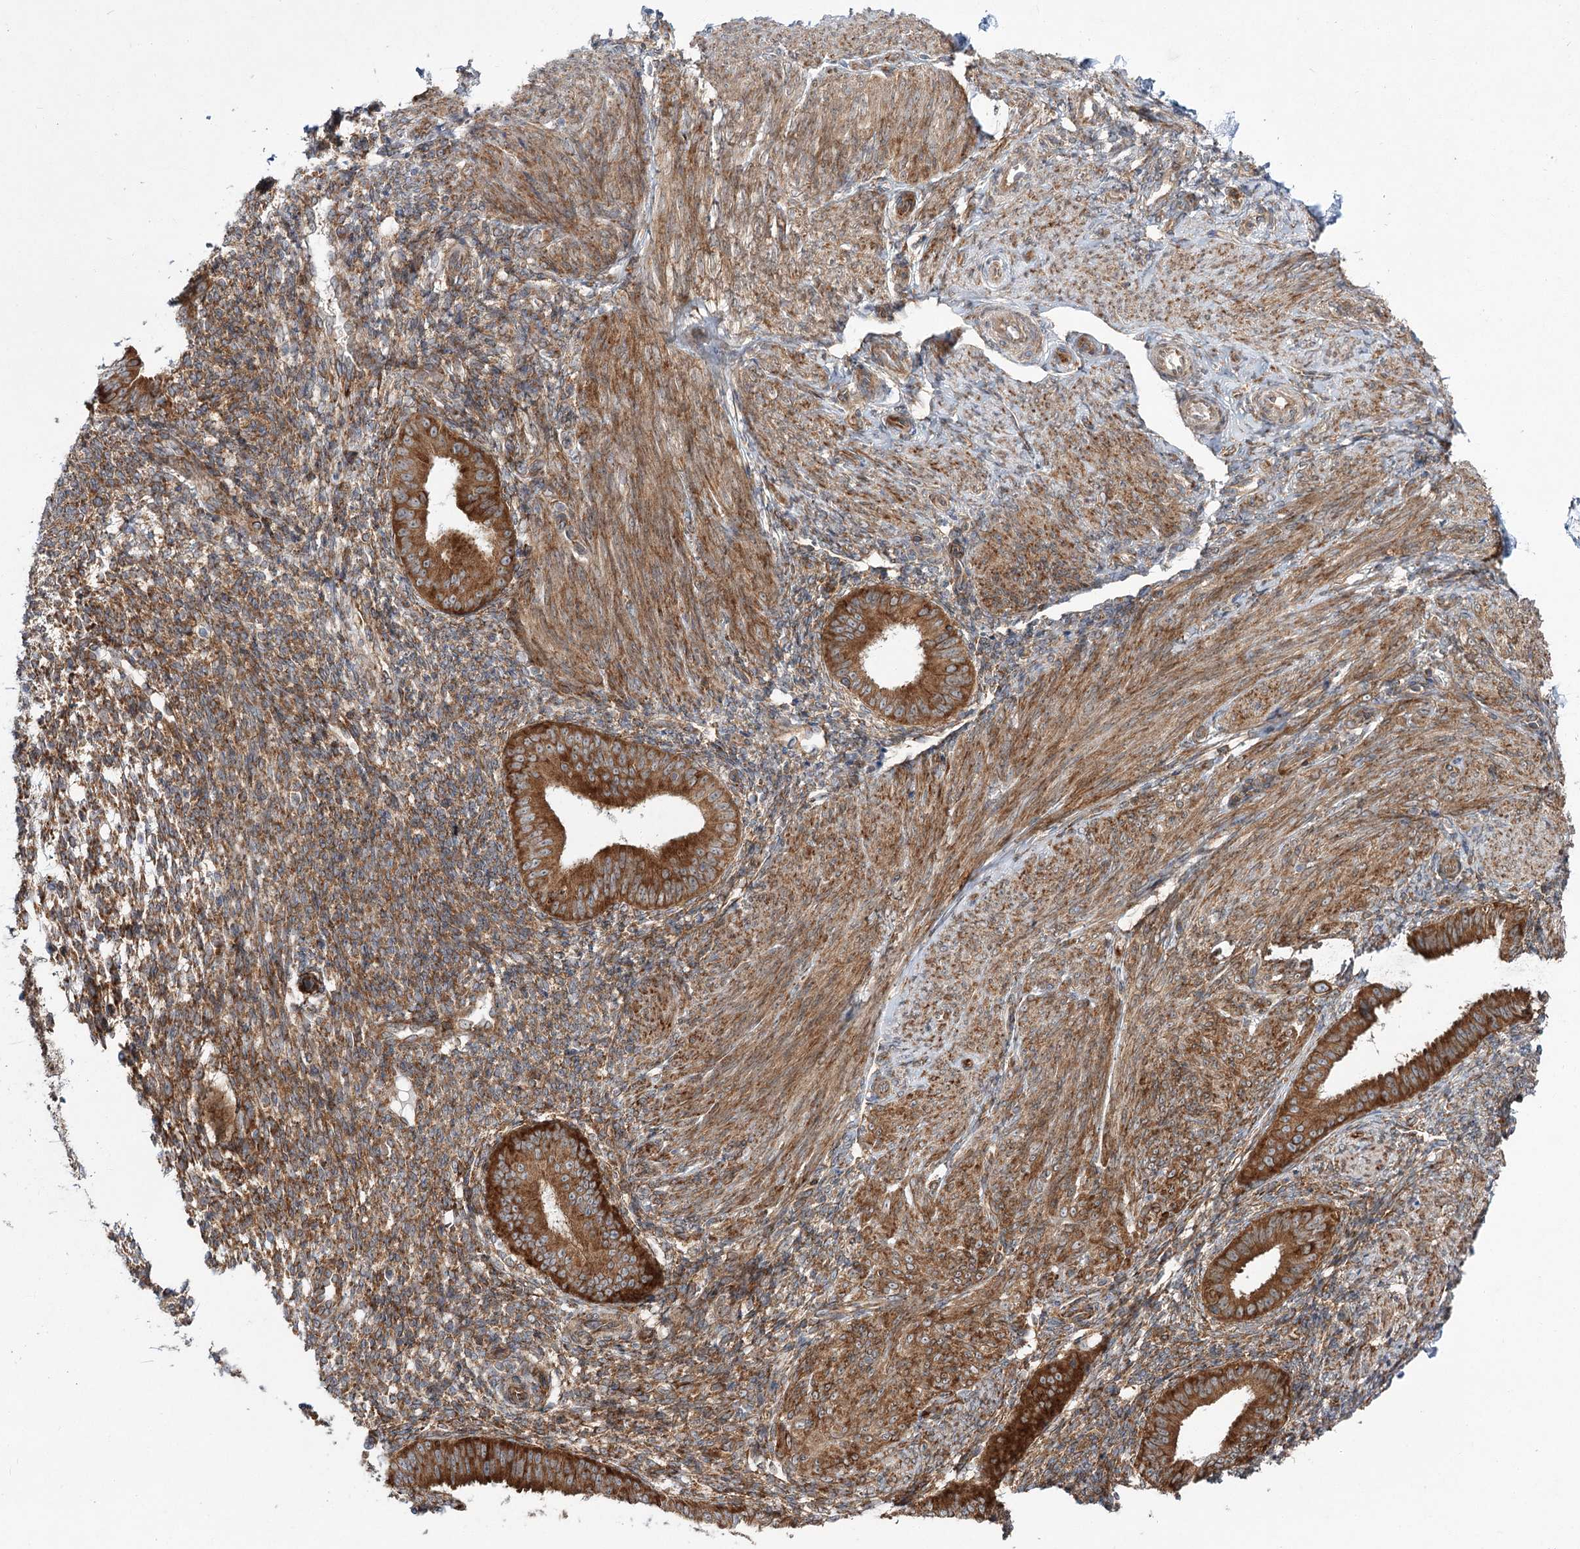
{"staining": {"intensity": "weak", "quantity": "25%-75%", "location": "cytoplasmic/membranous"}, "tissue": "endometrium", "cell_type": "Cells in endometrial stroma", "image_type": "normal", "snomed": [{"axis": "morphology", "description": "Normal tissue, NOS"}, {"axis": "topography", "description": "Uterus"}, {"axis": "topography", "description": "Endometrium"}], "caption": "The photomicrograph reveals immunohistochemical staining of normal endometrium. There is weak cytoplasmic/membranous expression is present in approximately 25%-75% of cells in endometrial stroma.", "gene": "VWA2", "patient": {"sex": "female", "age": 48}}